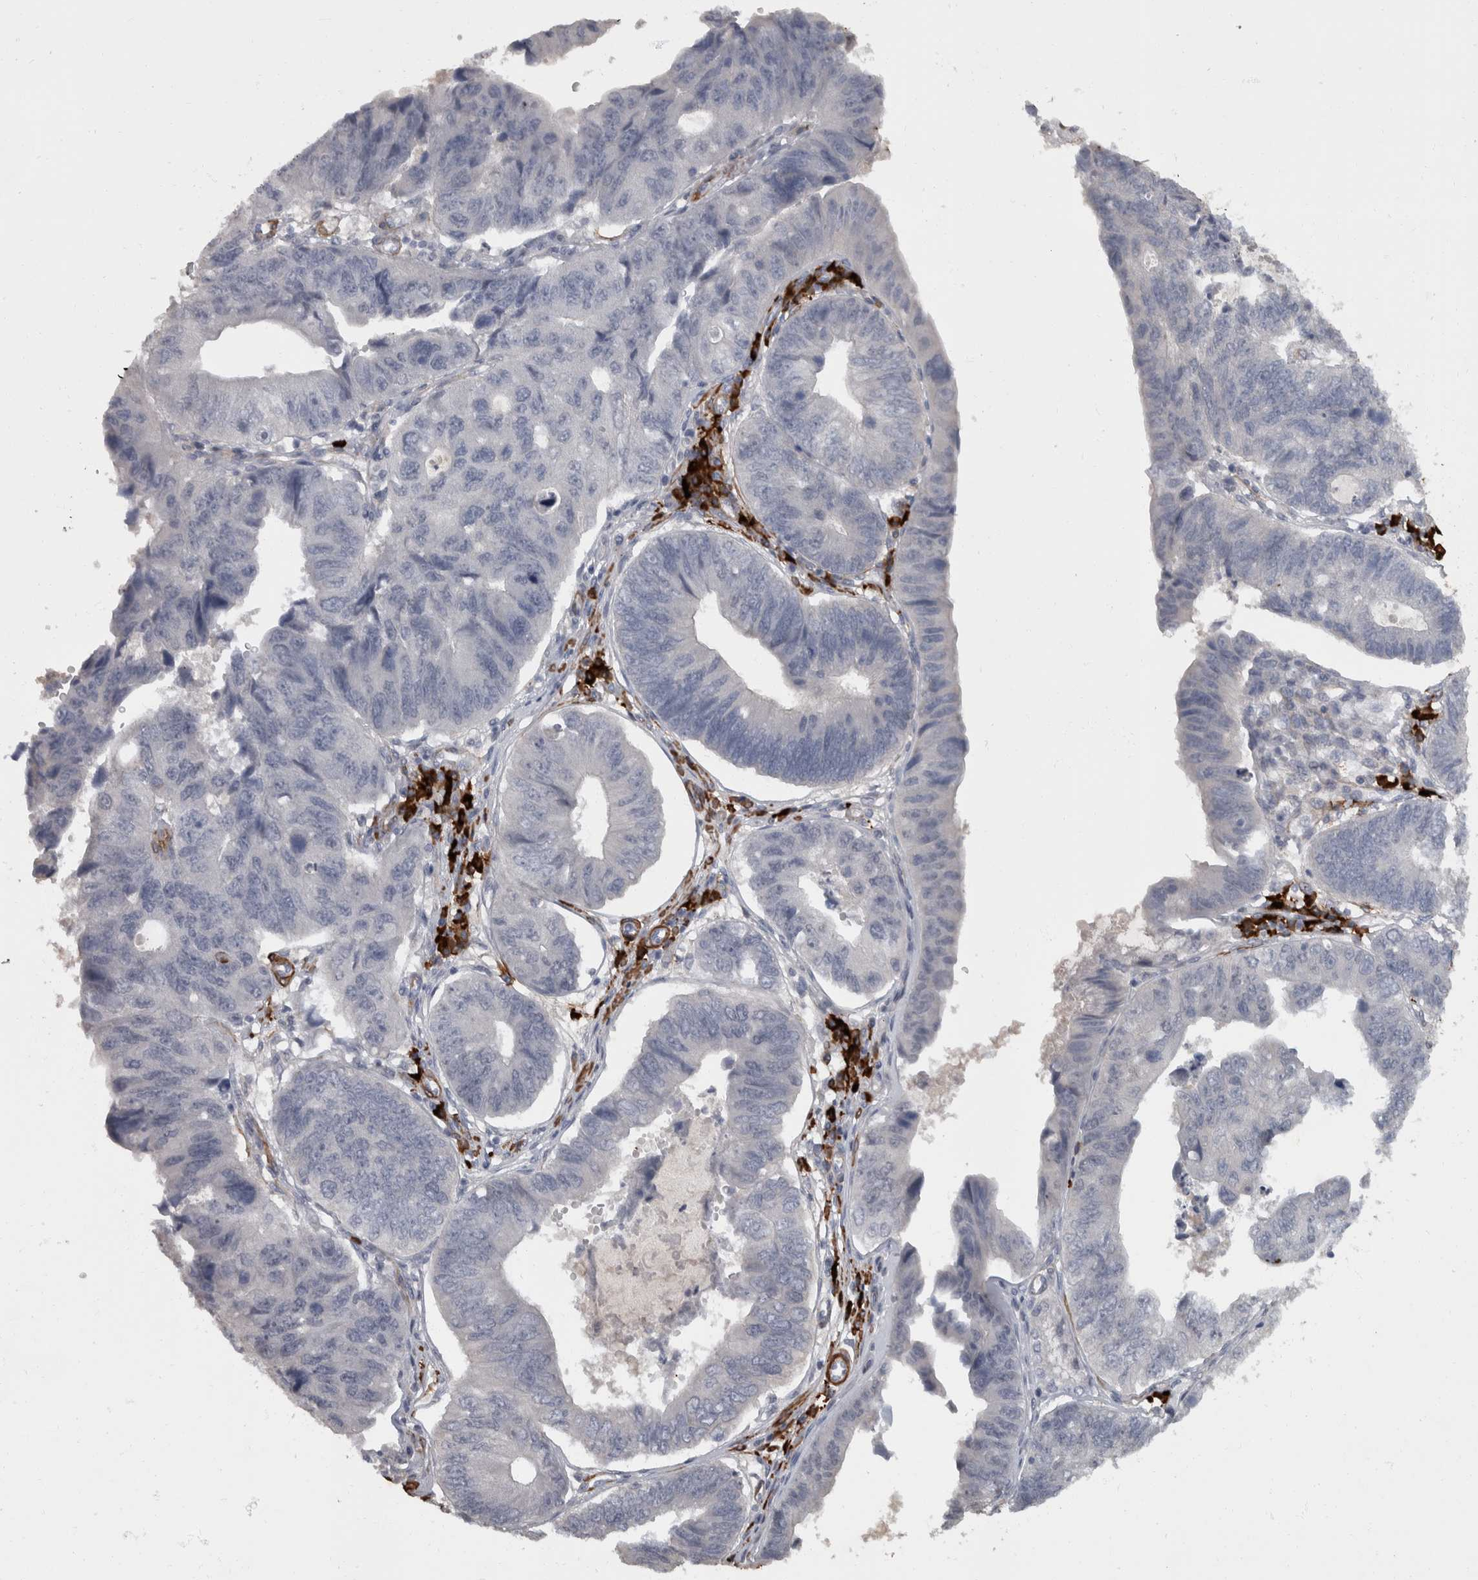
{"staining": {"intensity": "negative", "quantity": "none", "location": "none"}, "tissue": "stomach cancer", "cell_type": "Tumor cells", "image_type": "cancer", "snomed": [{"axis": "morphology", "description": "Adenocarcinoma, NOS"}, {"axis": "topography", "description": "Stomach"}], "caption": "Tumor cells are negative for brown protein staining in stomach adenocarcinoma.", "gene": "MASTL", "patient": {"sex": "male", "age": 59}}